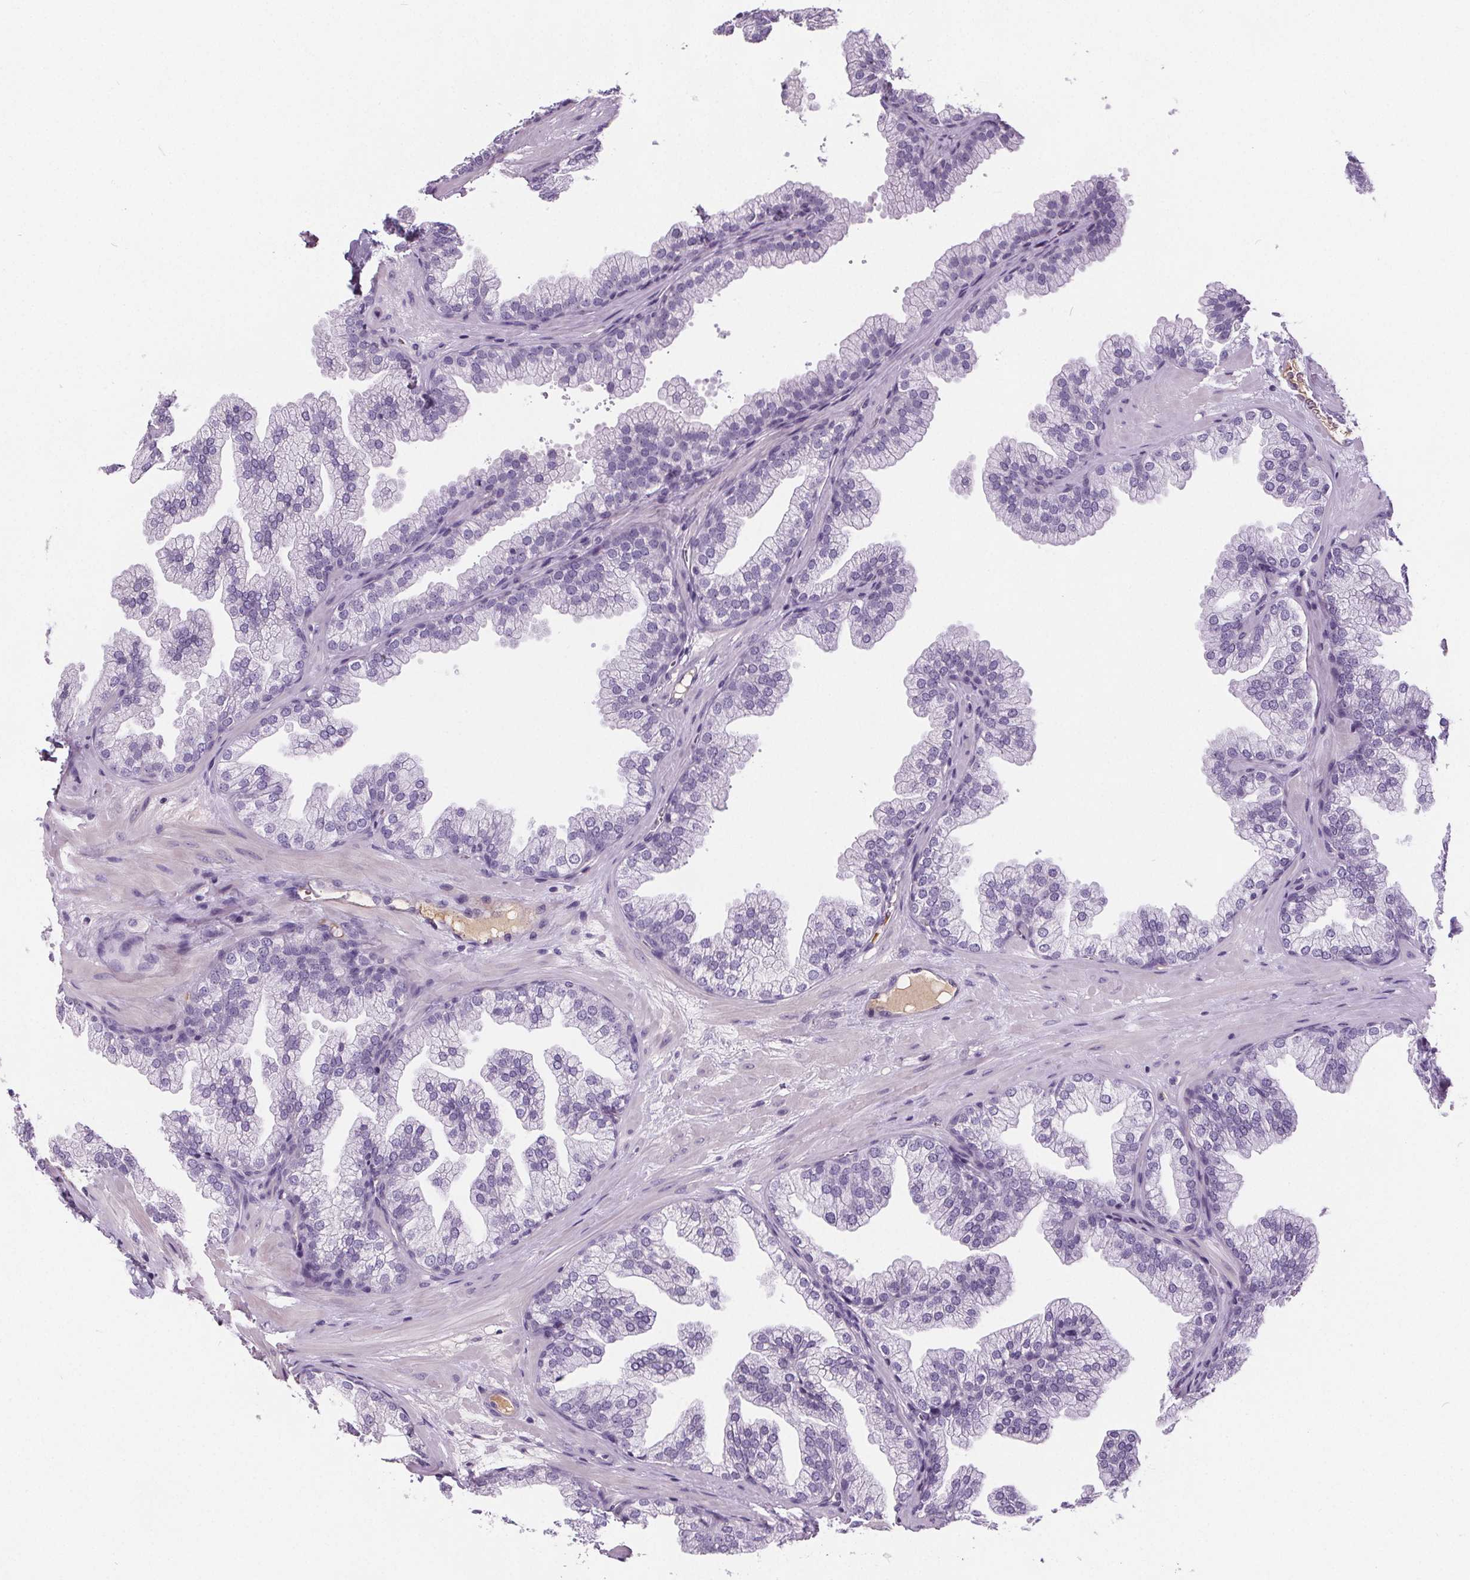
{"staining": {"intensity": "negative", "quantity": "none", "location": "none"}, "tissue": "prostate", "cell_type": "Glandular cells", "image_type": "normal", "snomed": [{"axis": "morphology", "description": "Normal tissue, NOS"}, {"axis": "topography", "description": "Prostate"}], "caption": "Glandular cells are negative for protein expression in benign human prostate. (IHC, brightfield microscopy, high magnification).", "gene": "CD5L", "patient": {"sex": "male", "age": 37}}